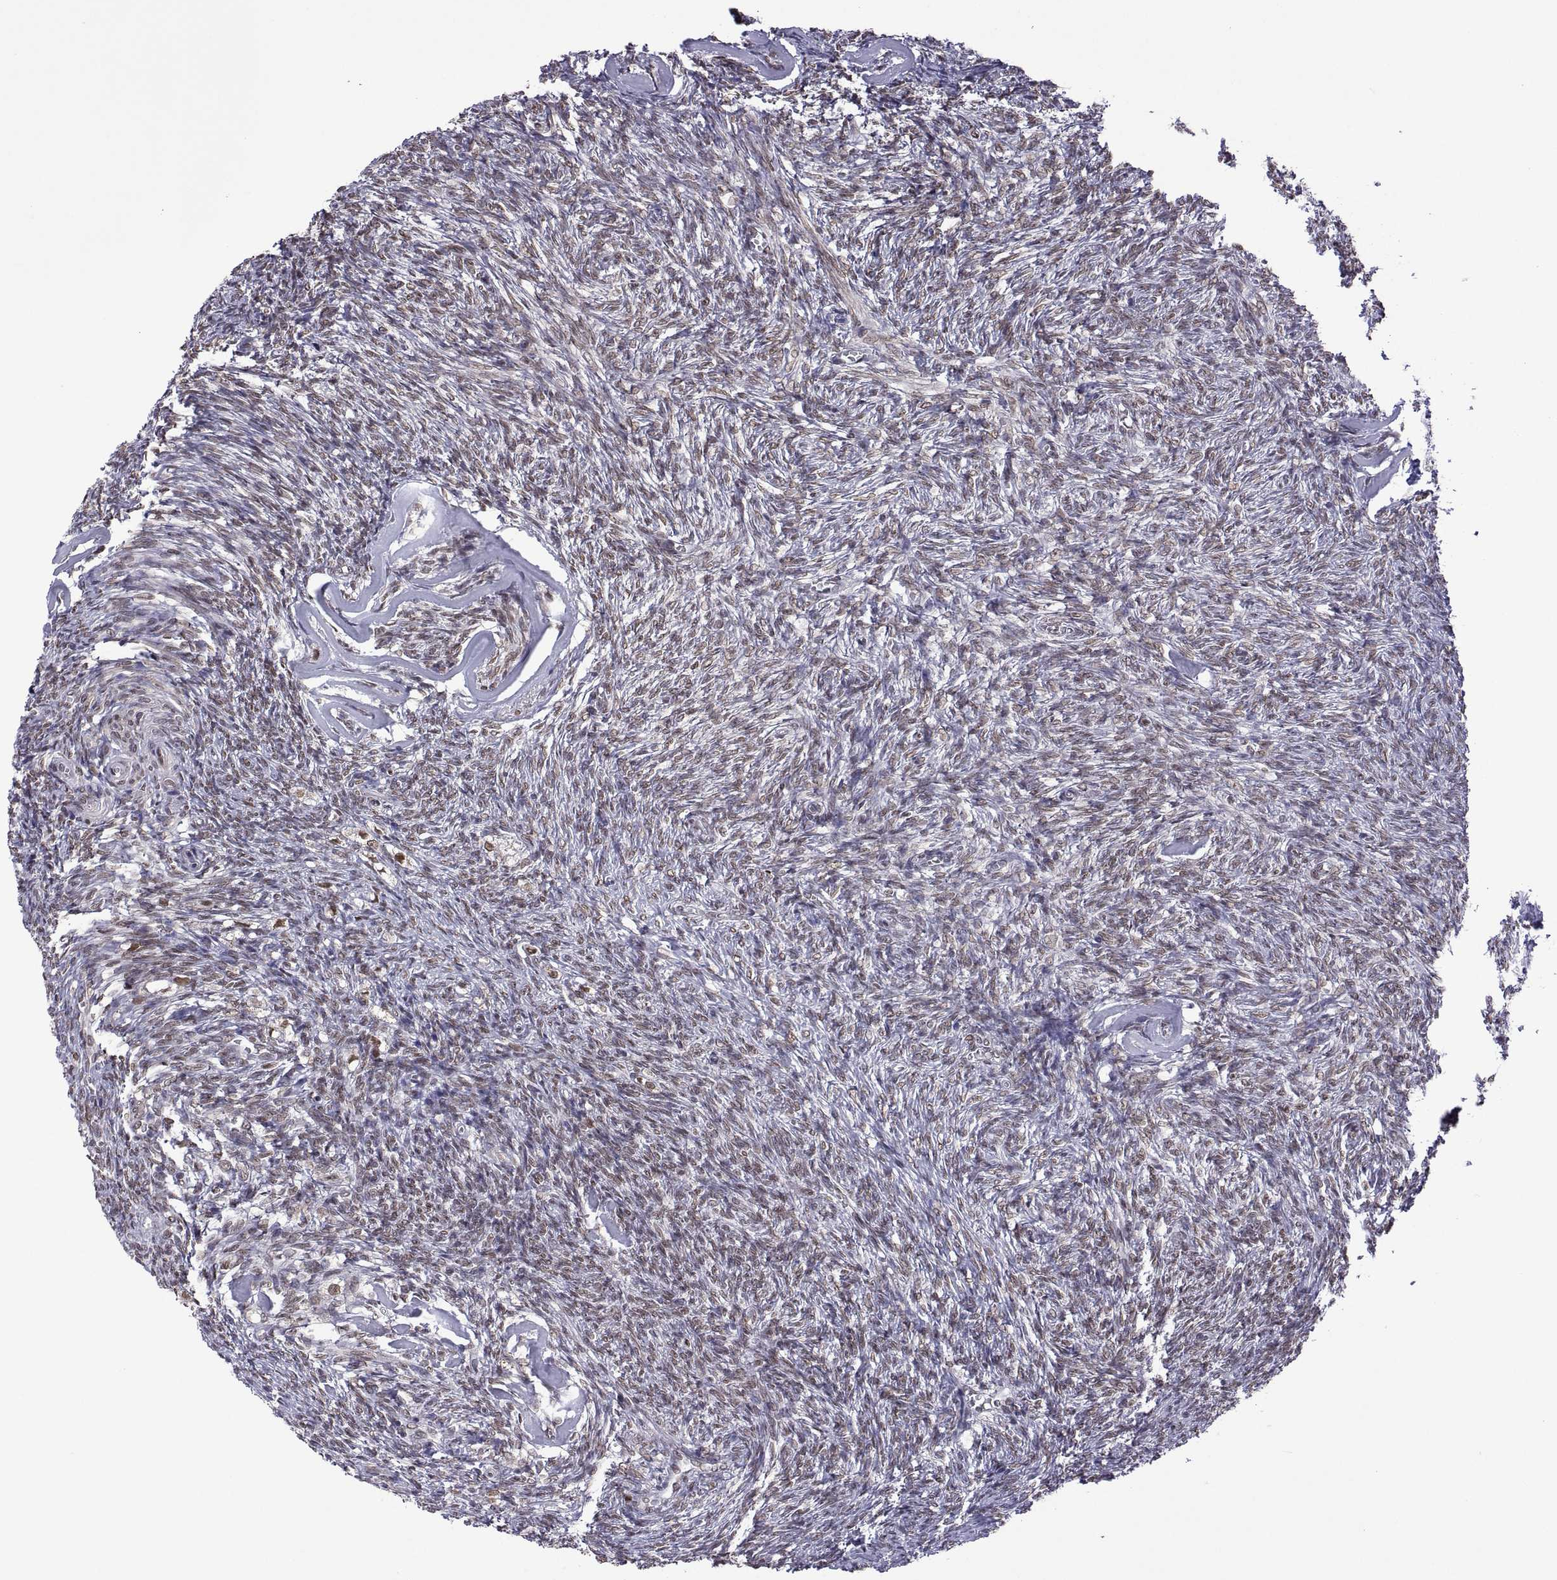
{"staining": {"intensity": "moderate", "quantity": "25%-75%", "location": "nuclear"}, "tissue": "ovary", "cell_type": "Follicle cells", "image_type": "normal", "snomed": [{"axis": "morphology", "description": "Normal tissue, NOS"}, {"axis": "topography", "description": "Ovary"}], "caption": "Human ovary stained with a brown dye displays moderate nuclear positive positivity in about 25%-75% of follicle cells.", "gene": "NR4A1", "patient": {"sex": "female", "age": 43}}